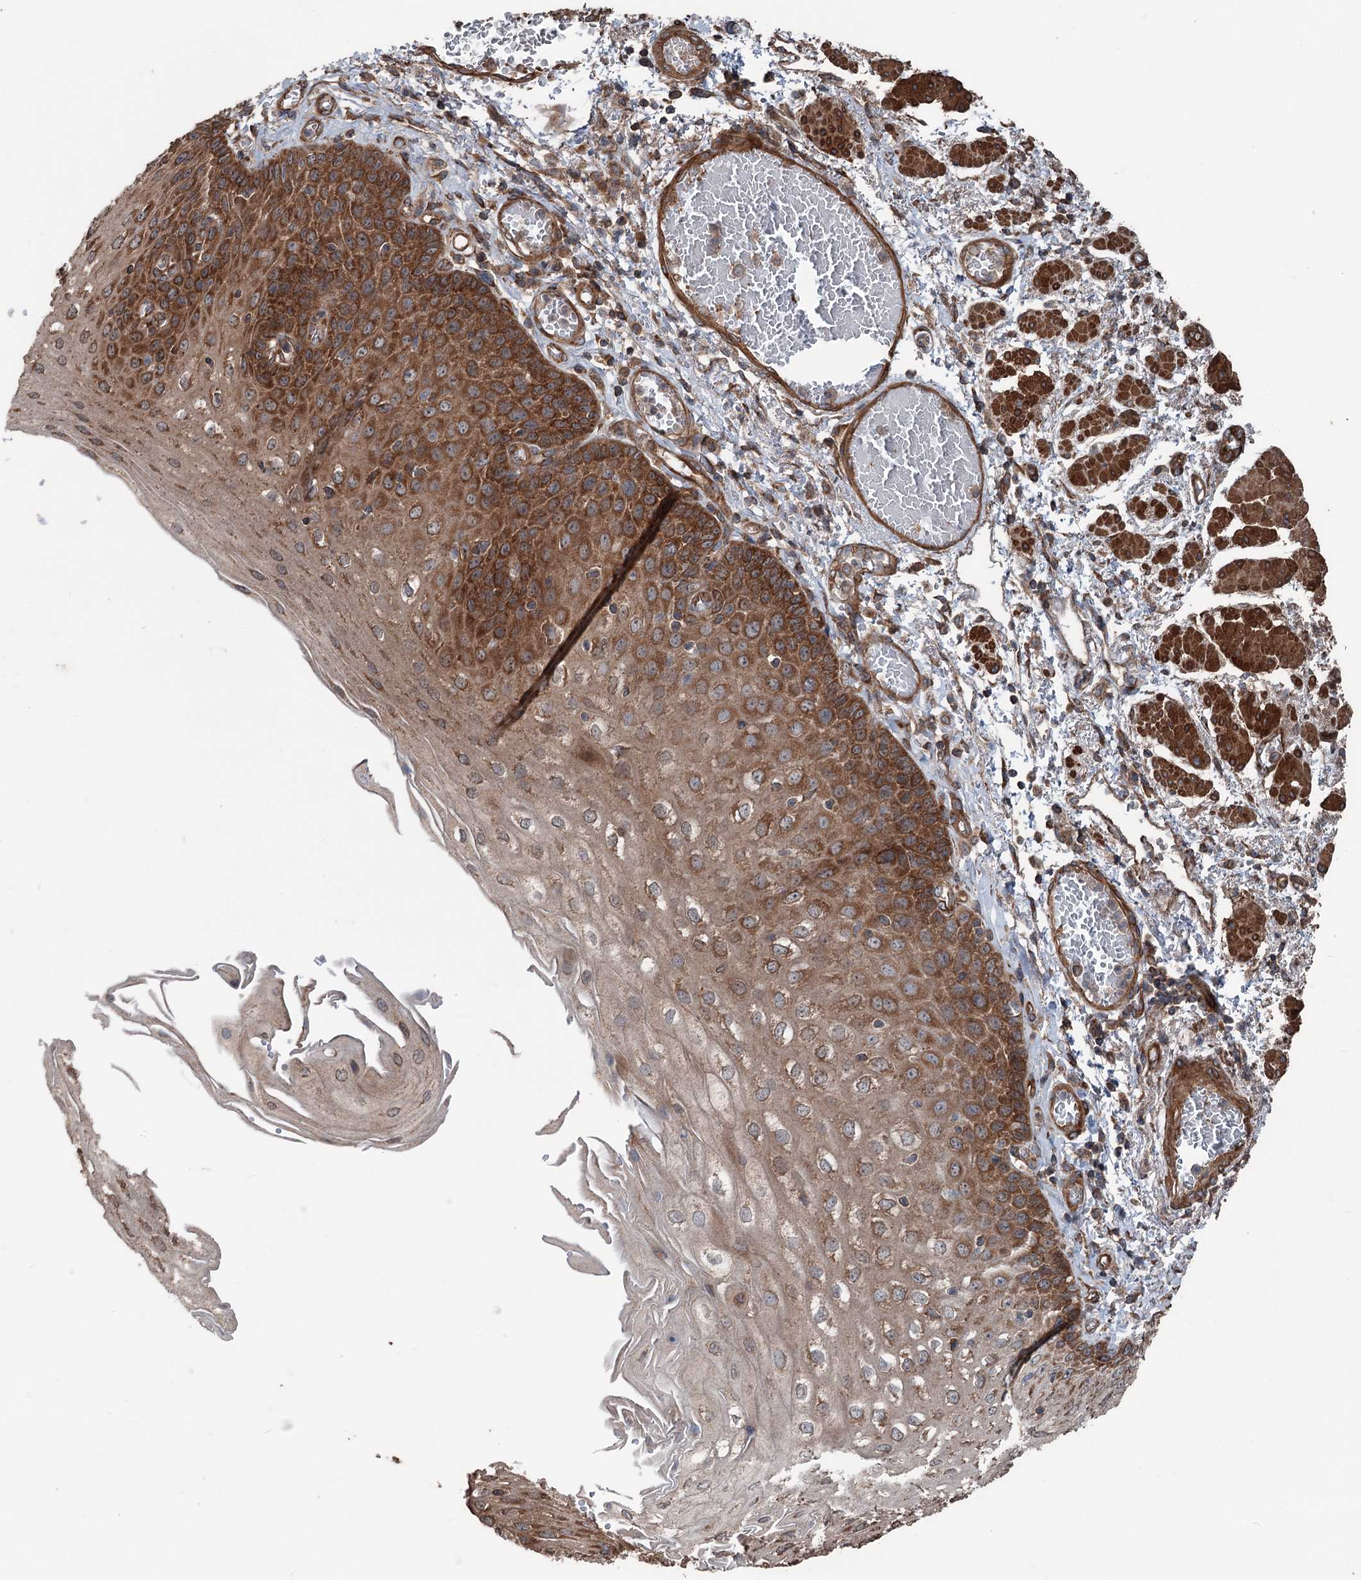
{"staining": {"intensity": "strong", "quantity": "25%-75%", "location": "cytoplasmic/membranous"}, "tissue": "esophagus", "cell_type": "Squamous epithelial cells", "image_type": "normal", "snomed": [{"axis": "morphology", "description": "Normal tissue, NOS"}, {"axis": "topography", "description": "Esophagus"}], "caption": "High-magnification brightfield microscopy of unremarkable esophagus stained with DAB (3,3'-diaminobenzidine) (brown) and counterstained with hematoxylin (blue). squamous epithelial cells exhibit strong cytoplasmic/membranous expression is seen in approximately25%-75% of cells. (DAB (3,3'-diaminobenzidine) = brown stain, brightfield microscopy at high magnification).", "gene": "RNF214", "patient": {"sex": "male", "age": 81}}